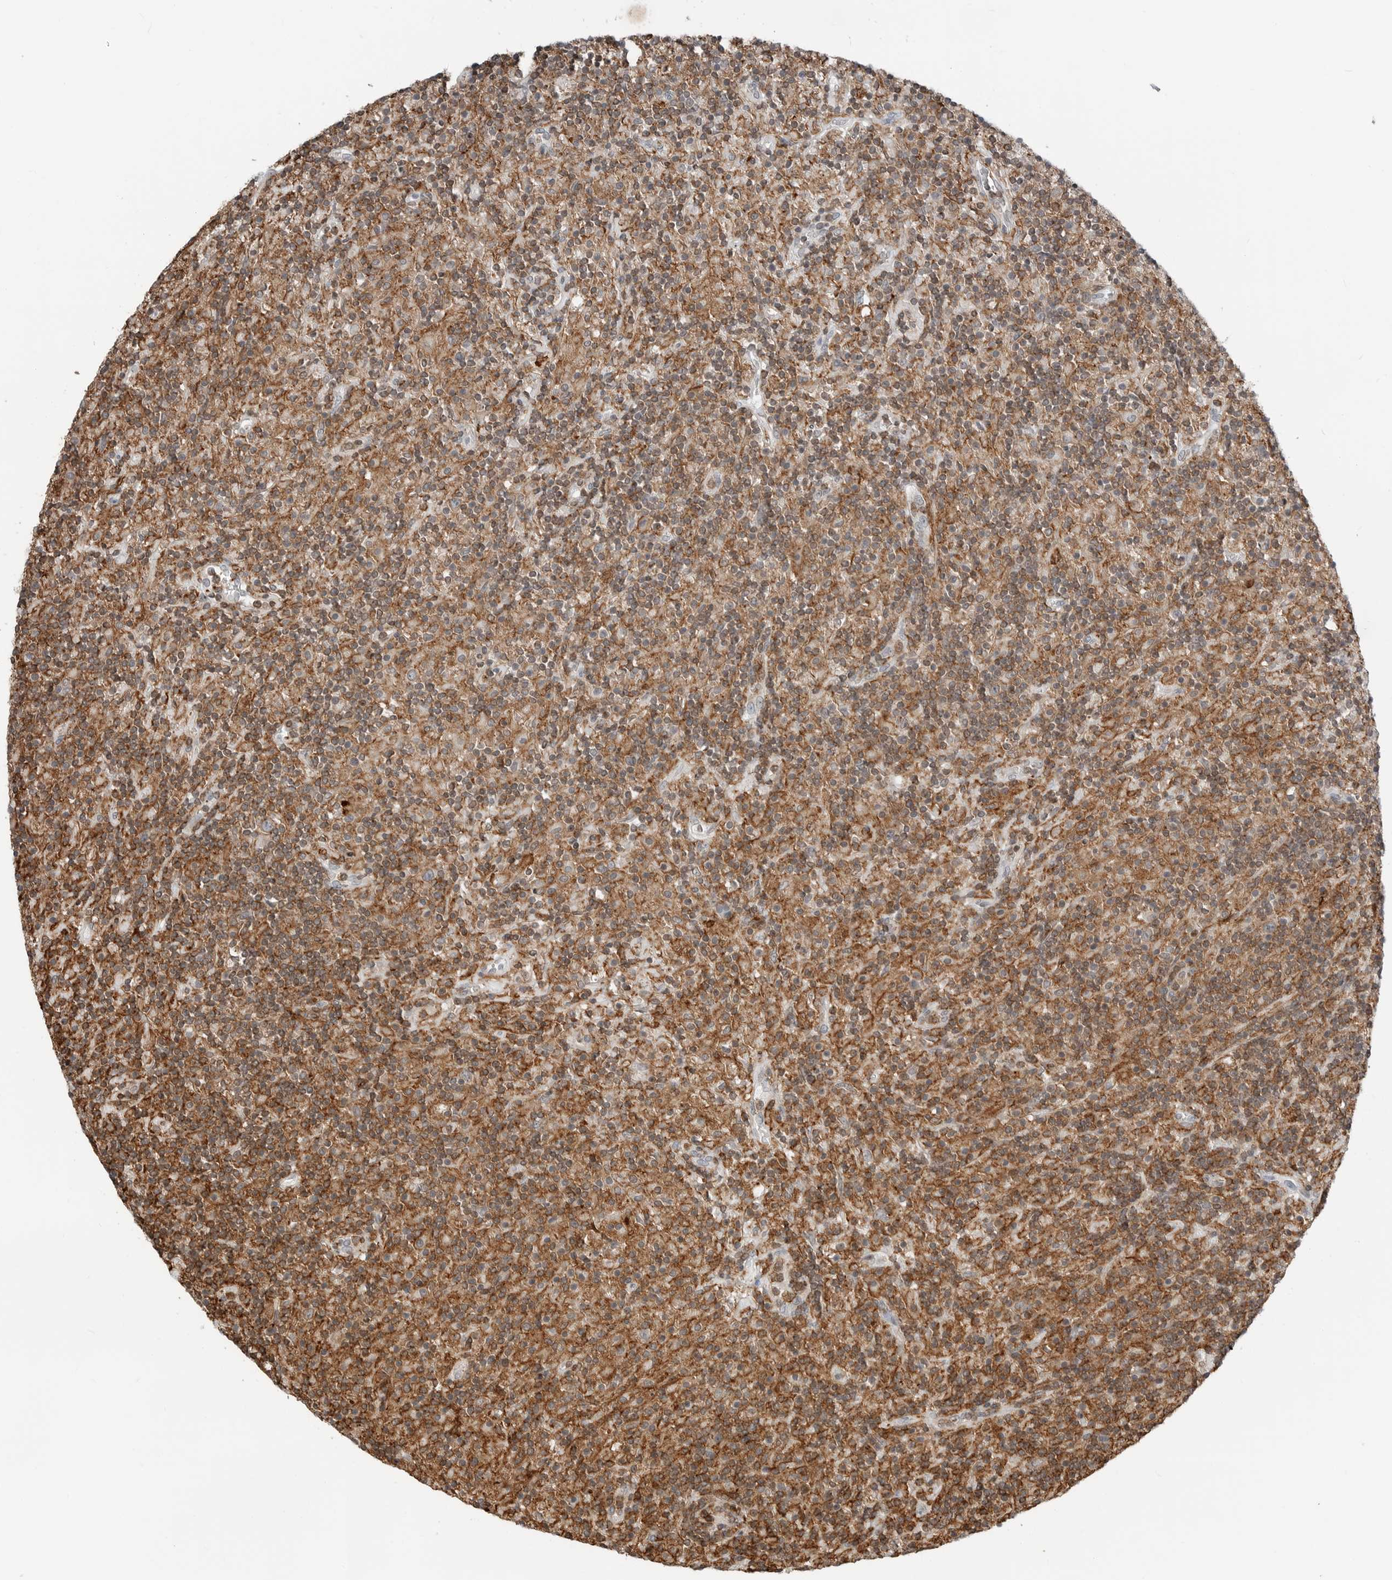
{"staining": {"intensity": "moderate", "quantity": "<25%", "location": "cytoplasmic/membranous"}, "tissue": "lymphoma", "cell_type": "Tumor cells", "image_type": "cancer", "snomed": [{"axis": "morphology", "description": "Hodgkin's disease, NOS"}, {"axis": "topography", "description": "Lymph node"}], "caption": "Immunohistochemistry (IHC) photomicrograph of human lymphoma stained for a protein (brown), which displays low levels of moderate cytoplasmic/membranous positivity in about <25% of tumor cells.", "gene": "LEFTY2", "patient": {"sex": "male", "age": 70}}